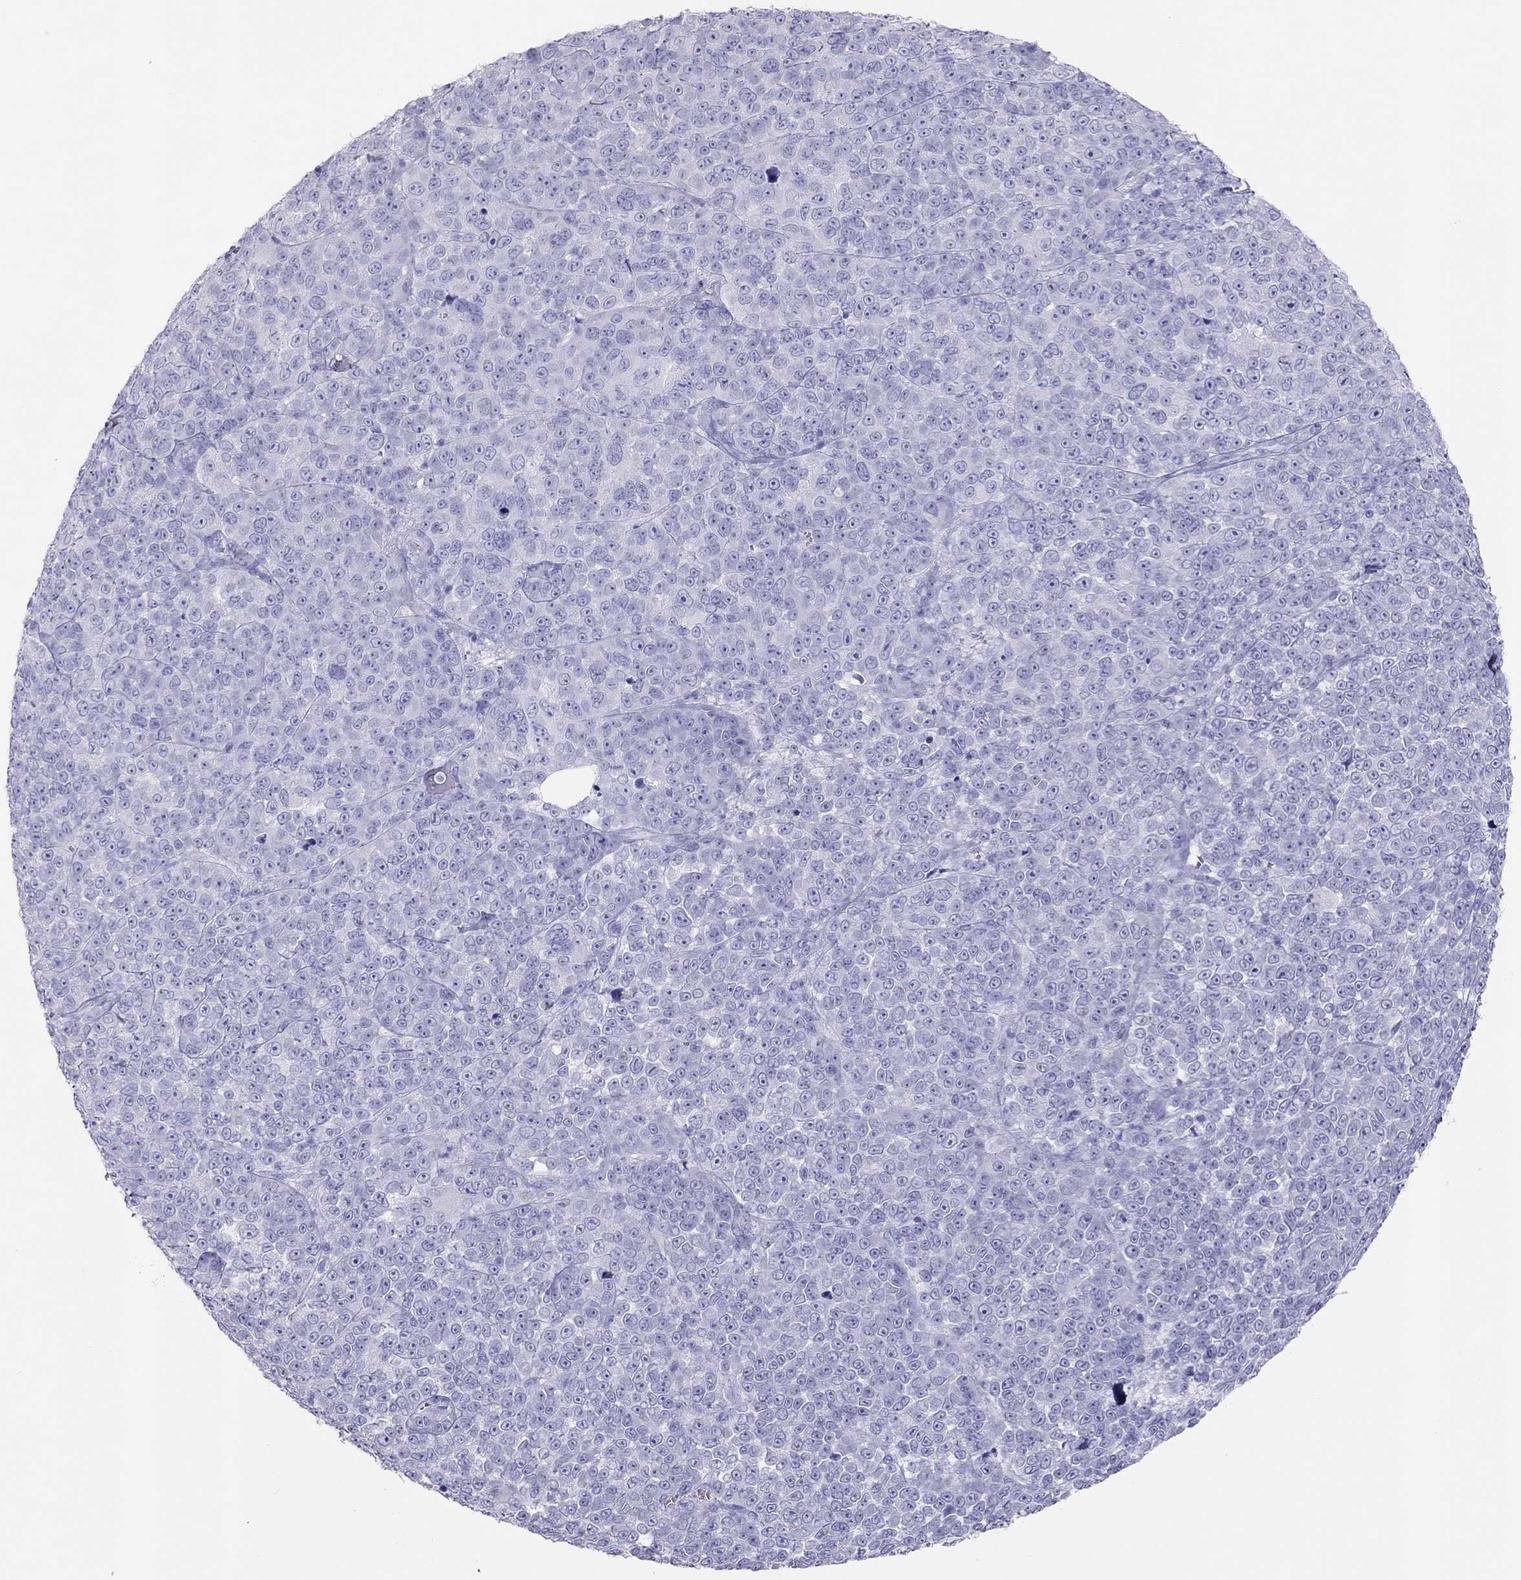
{"staining": {"intensity": "negative", "quantity": "none", "location": "none"}, "tissue": "melanoma", "cell_type": "Tumor cells", "image_type": "cancer", "snomed": [{"axis": "morphology", "description": "Malignant melanoma, NOS"}, {"axis": "topography", "description": "Skin"}], "caption": "Tumor cells show no significant protein staining in malignant melanoma. (IHC, brightfield microscopy, high magnification).", "gene": "TSHB", "patient": {"sex": "female", "age": 95}}